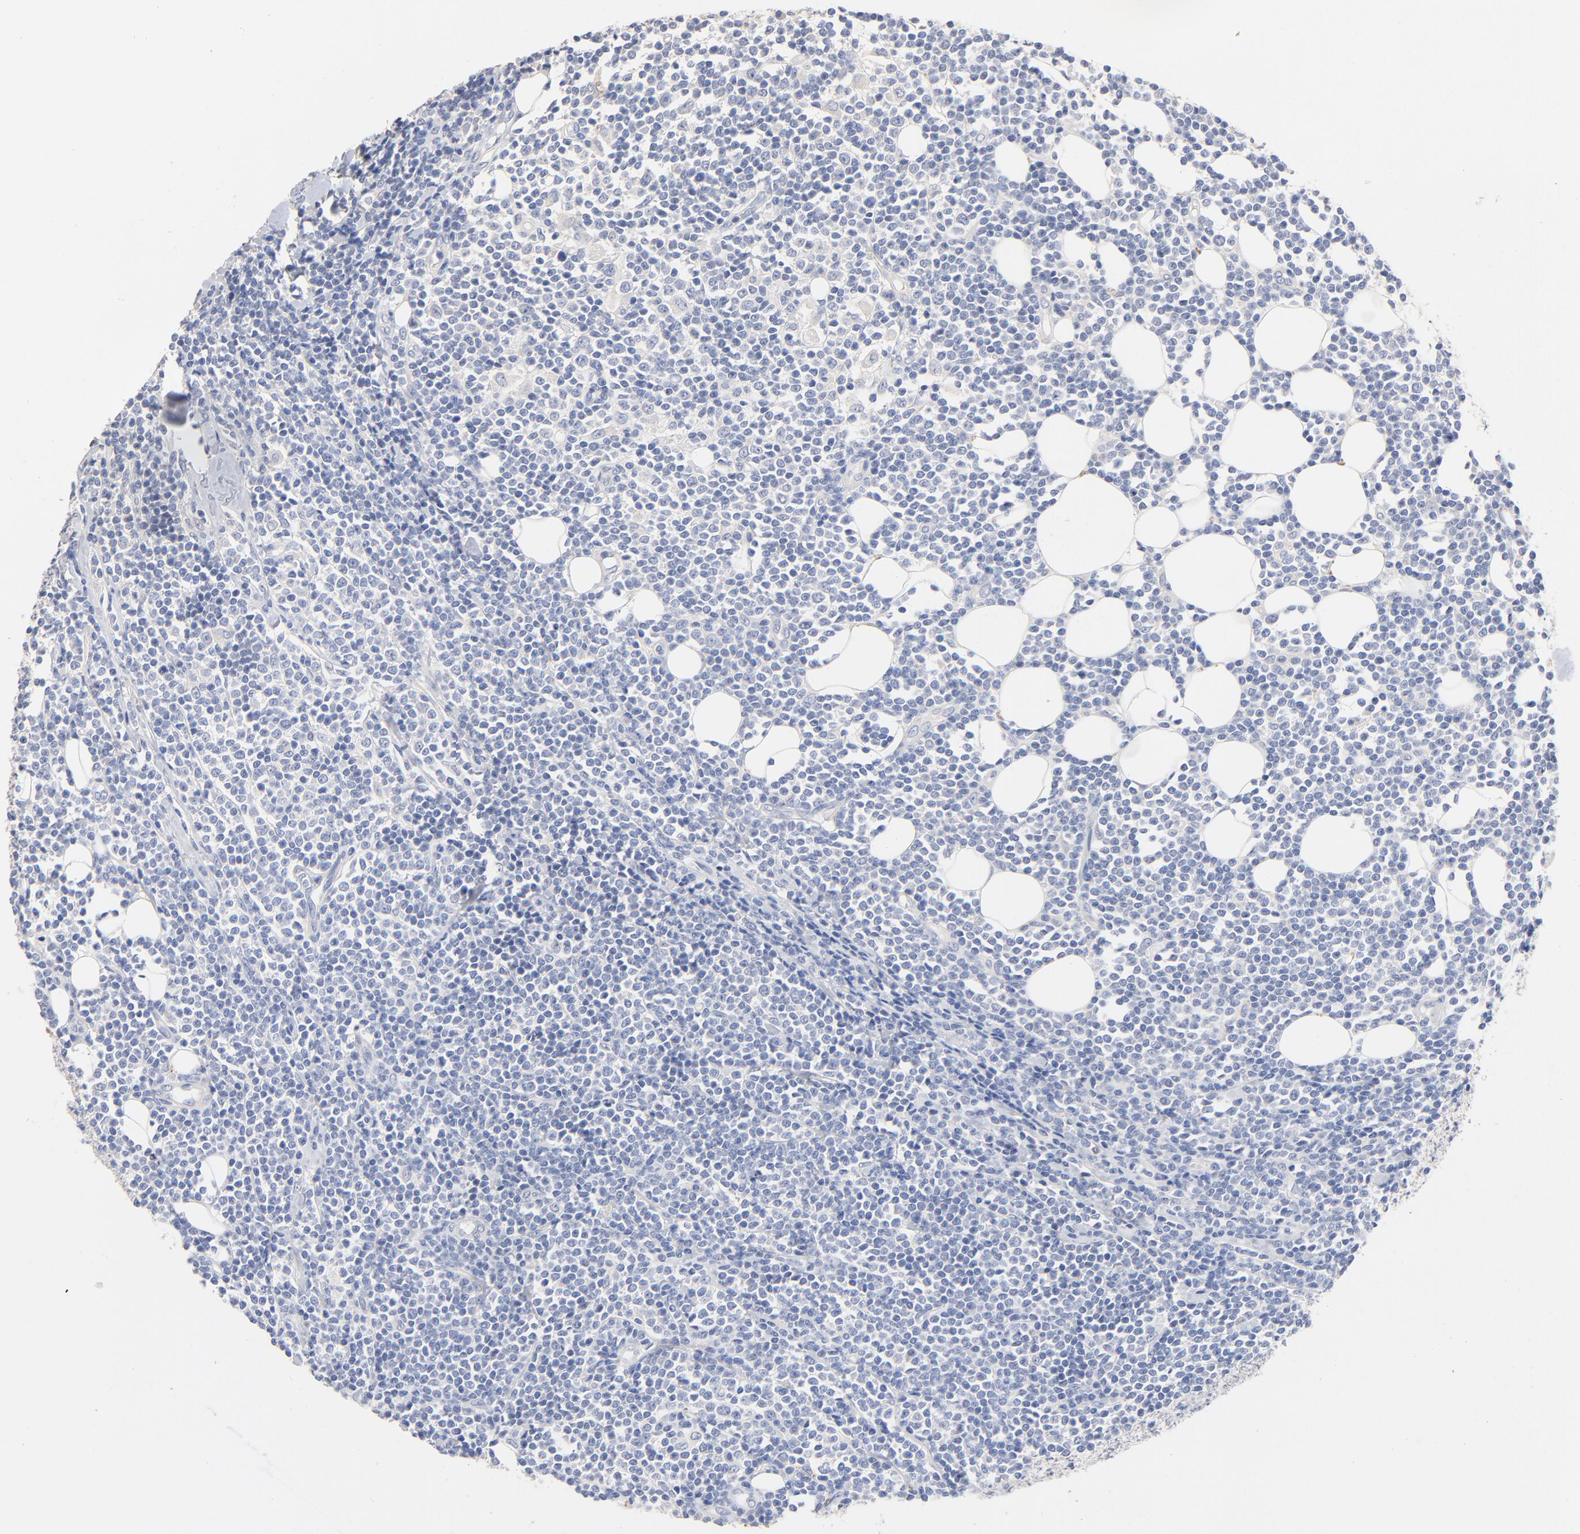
{"staining": {"intensity": "negative", "quantity": "none", "location": "none"}, "tissue": "lymphoma", "cell_type": "Tumor cells", "image_type": "cancer", "snomed": [{"axis": "morphology", "description": "Malignant lymphoma, non-Hodgkin's type, Low grade"}, {"axis": "topography", "description": "Soft tissue"}], "caption": "High magnification brightfield microscopy of low-grade malignant lymphoma, non-Hodgkin's type stained with DAB (brown) and counterstained with hematoxylin (blue): tumor cells show no significant staining.", "gene": "CPS1", "patient": {"sex": "male", "age": 92}}